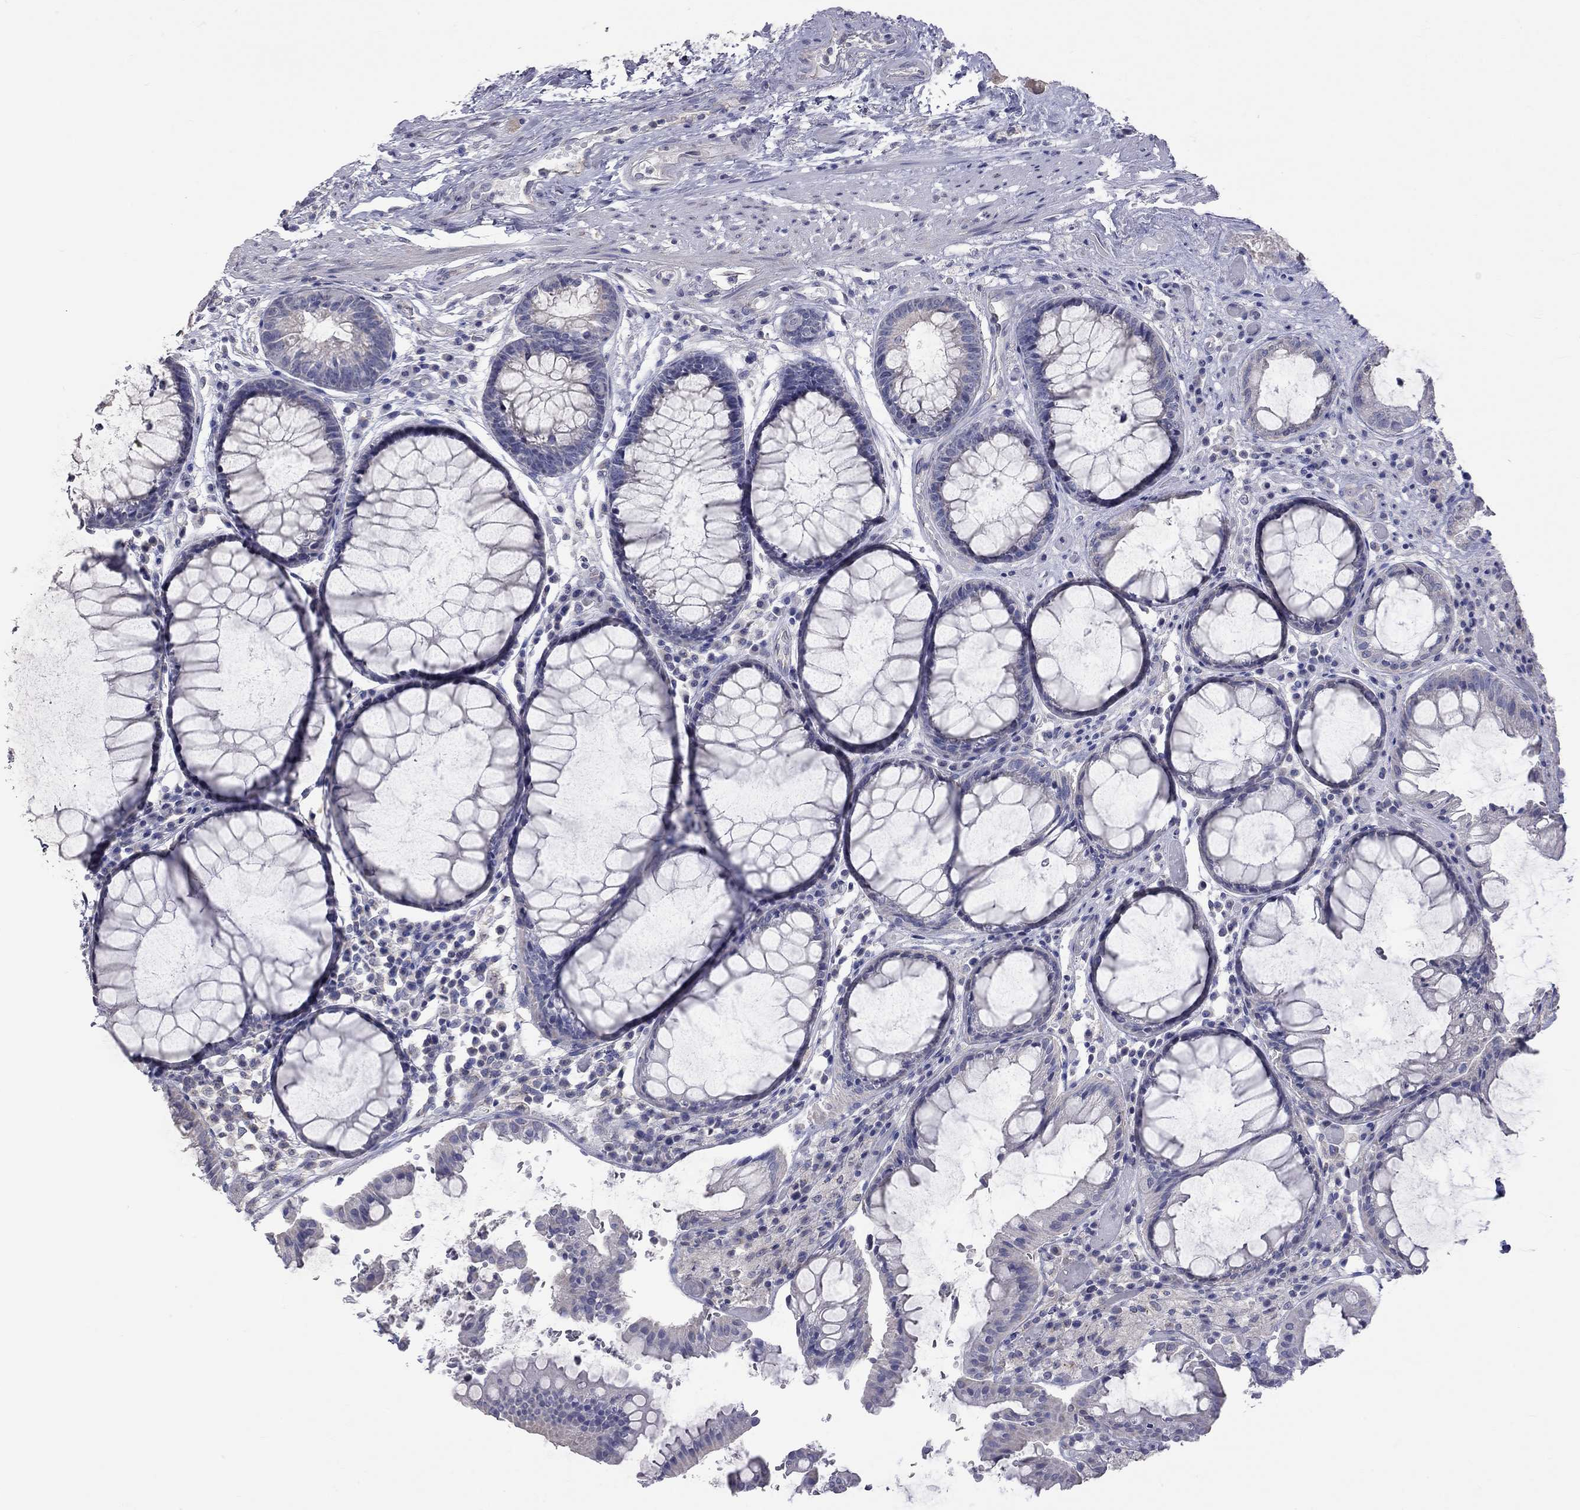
{"staining": {"intensity": "negative", "quantity": "none", "location": "none"}, "tissue": "rectum", "cell_type": "Glandular cells", "image_type": "normal", "snomed": [{"axis": "morphology", "description": "Normal tissue, NOS"}, {"axis": "topography", "description": "Rectum"}], "caption": "Glandular cells show no significant positivity in benign rectum. (Stains: DAB (3,3'-diaminobenzidine) immunohistochemistry with hematoxylin counter stain, Microscopy: brightfield microscopy at high magnification).", "gene": "OPRK1", "patient": {"sex": "female", "age": 68}}